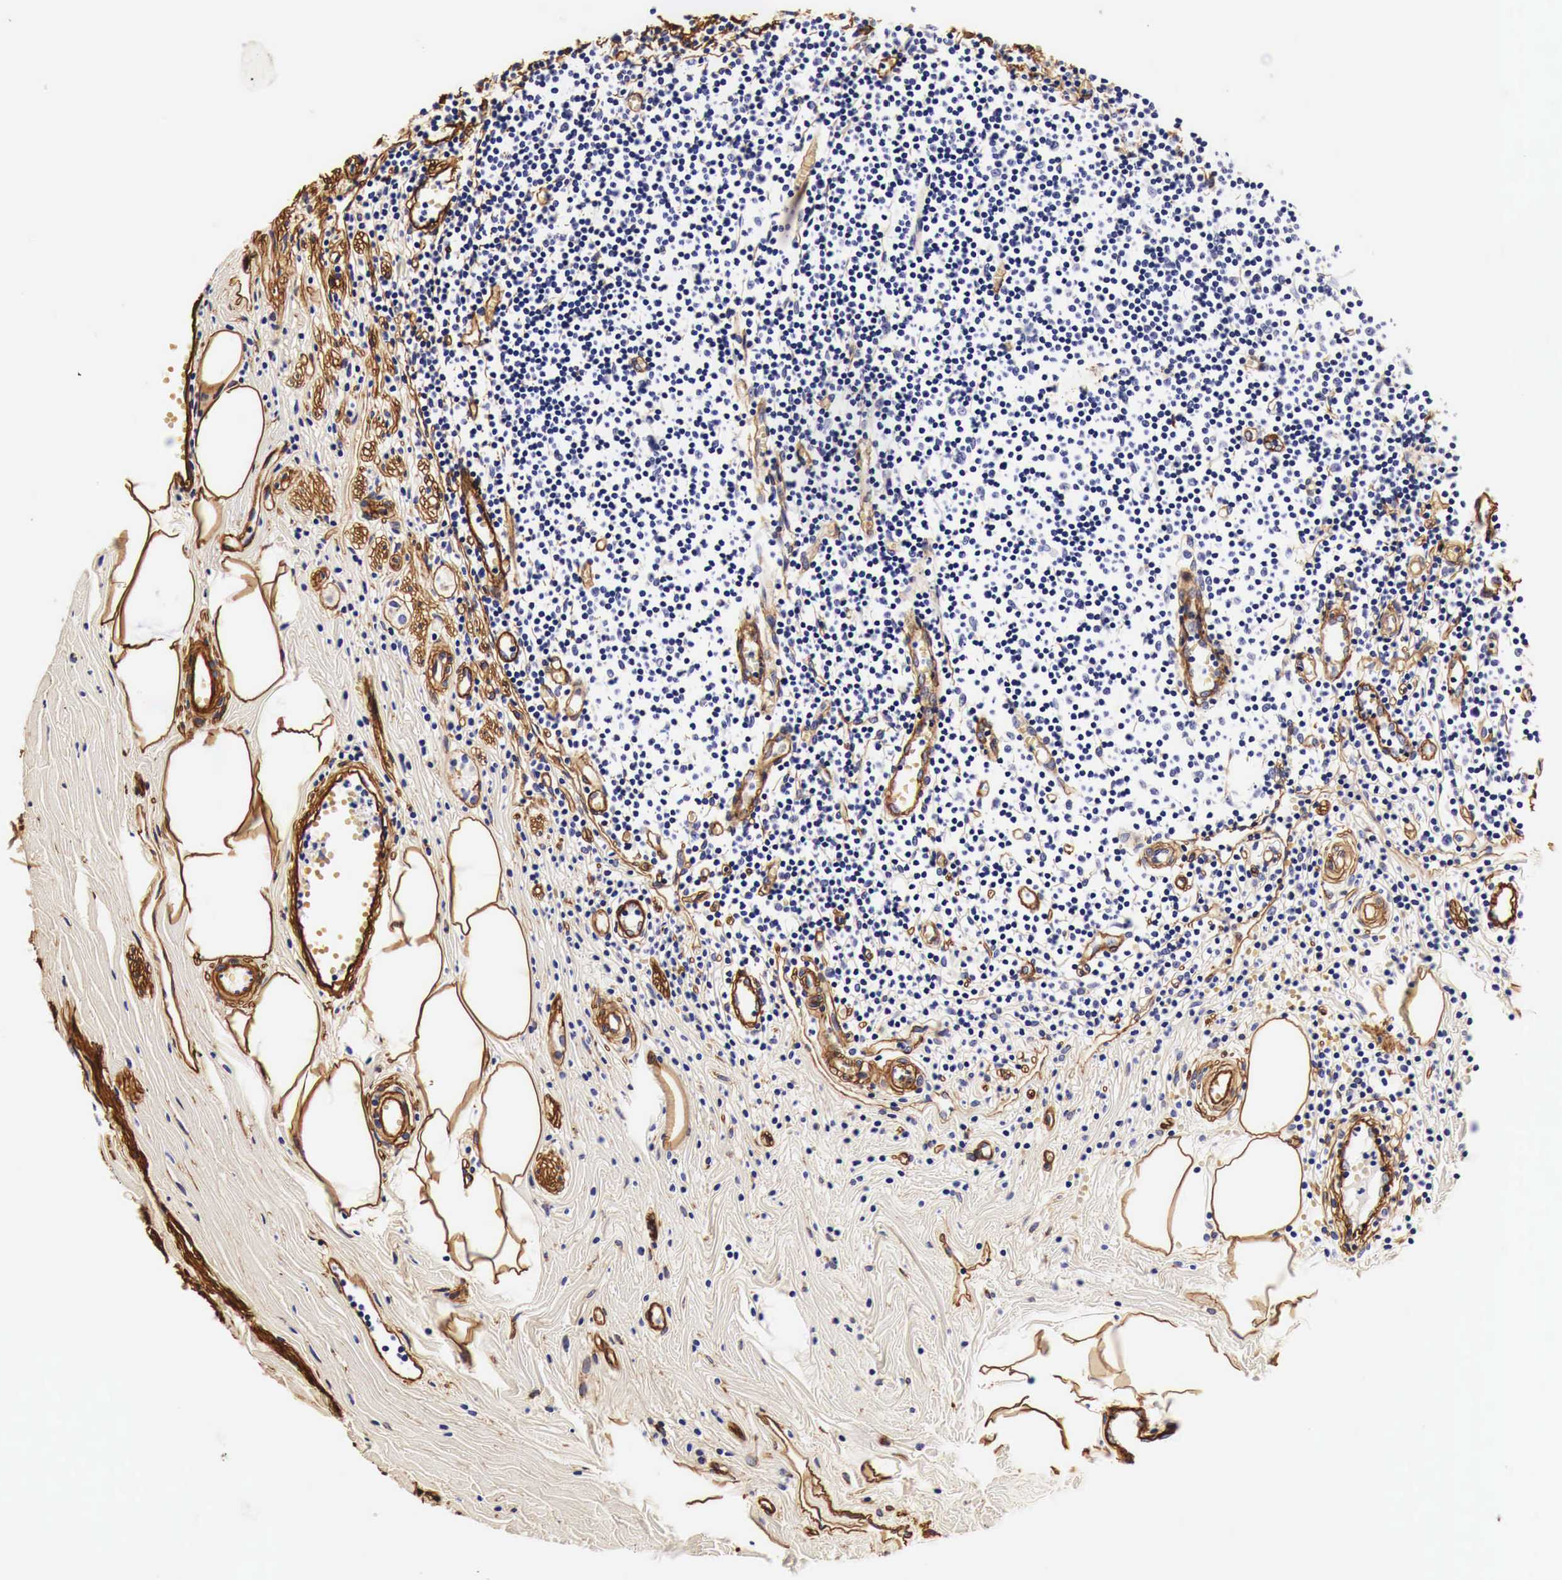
{"staining": {"intensity": "negative", "quantity": "none", "location": "none"}, "tissue": "appendix", "cell_type": "Glandular cells", "image_type": "normal", "snomed": [{"axis": "morphology", "description": "Normal tissue, NOS"}, {"axis": "topography", "description": "Appendix"}], "caption": "The micrograph shows no staining of glandular cells in normal appendix.", "gene": "LAMB2", "patient": {"sex": "female", "age": 19}}